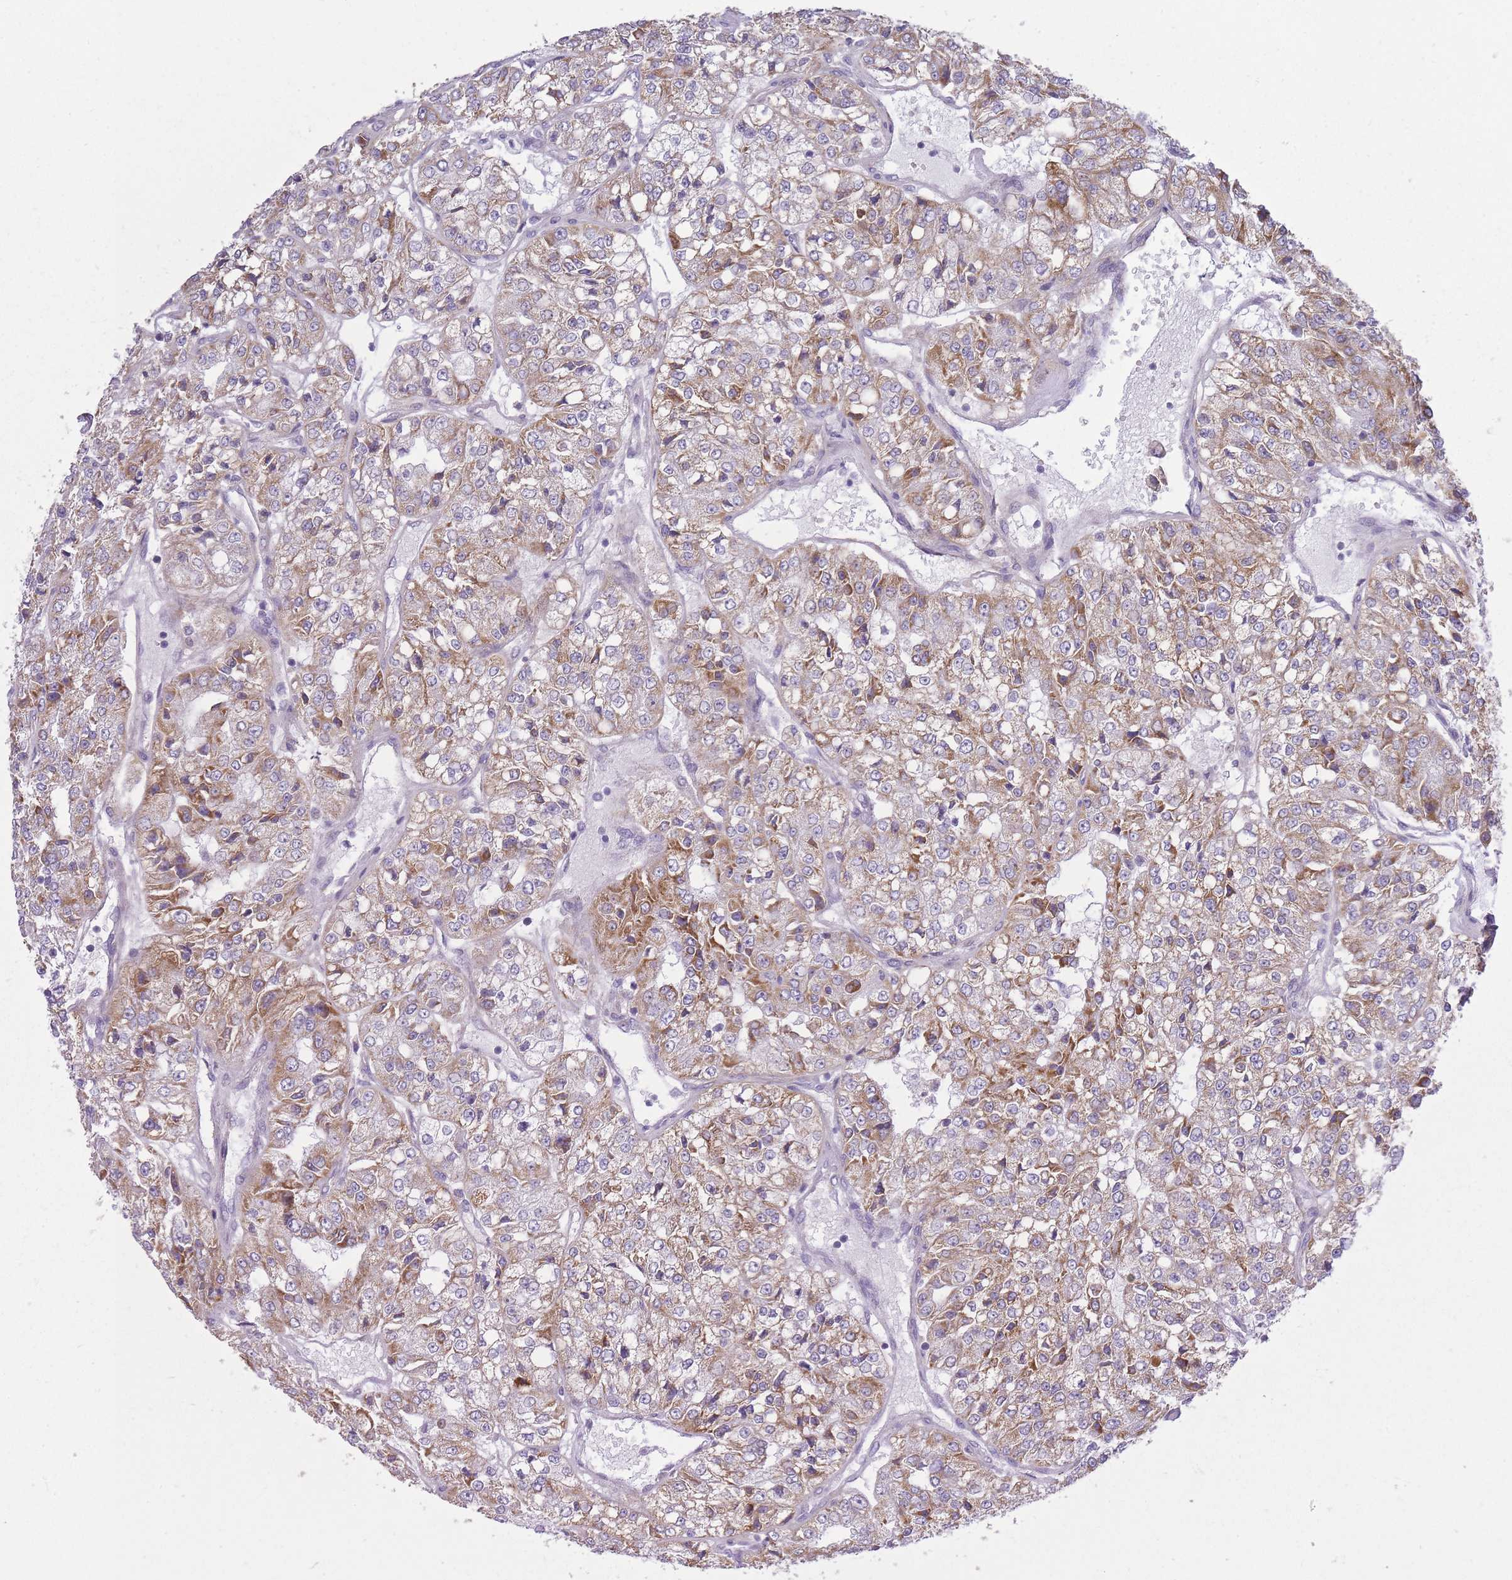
{"staining": {"intensity": "moderate", "quantity": ">75%", "location": "cytoplasmic/membranous"}, "tissue": "renal cancer", "cell_type": "Tumor cells", "image_type": "cancer", "snomed": [{"axis": "morphology", "description": "Adenocarcinoma, NOS"}, {"axis": "topography", "description": "Kidney"}], "caption": "This is an image of immunohistochemistry staining of renal cancer, which shows moderate positivity in the cytoplasmic/membranous of tumor cells.", "gene": "ZBTB24", "patient": {"sex": "female", "age": 63}}